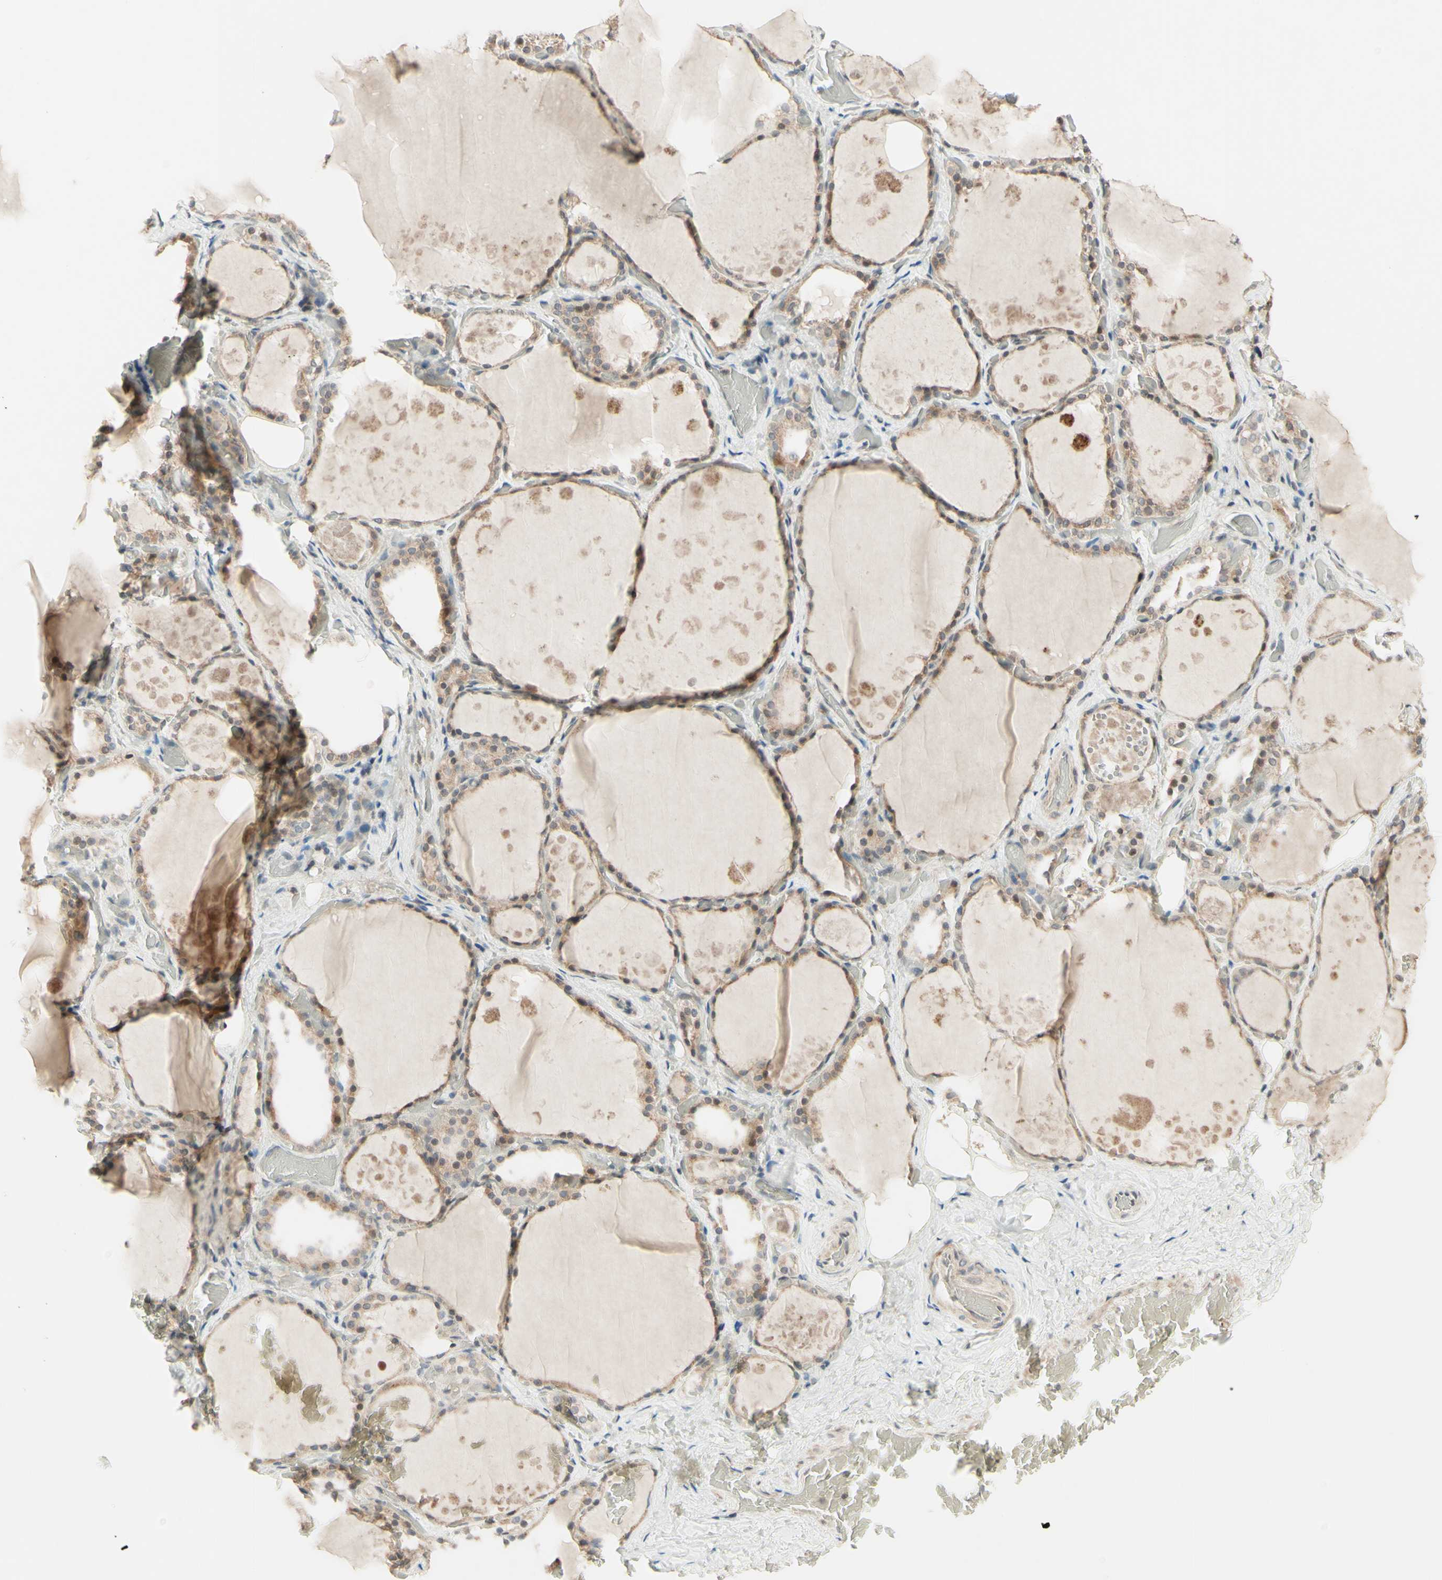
{"staining": {"intensity": "moderate", "quantity": ">75%", "location": "cytoplasmic/membranous"}, "tissue": "thyroid gland", "cell_type": "Glandular cells", "image_type": "normal", "snomed": [{"axis": "morphology", "description": "Normal tissue, NOS"}, {"axis": "topography", "description": "Thyroid gland"}], "caption": "Protein analysis of benign thyroid gland reveals moderate cytoplasmic/membranous positivity in about >75% of glandular cells.", "gene": "ZW10", "patient": {"sex": "male", "age": 61}}